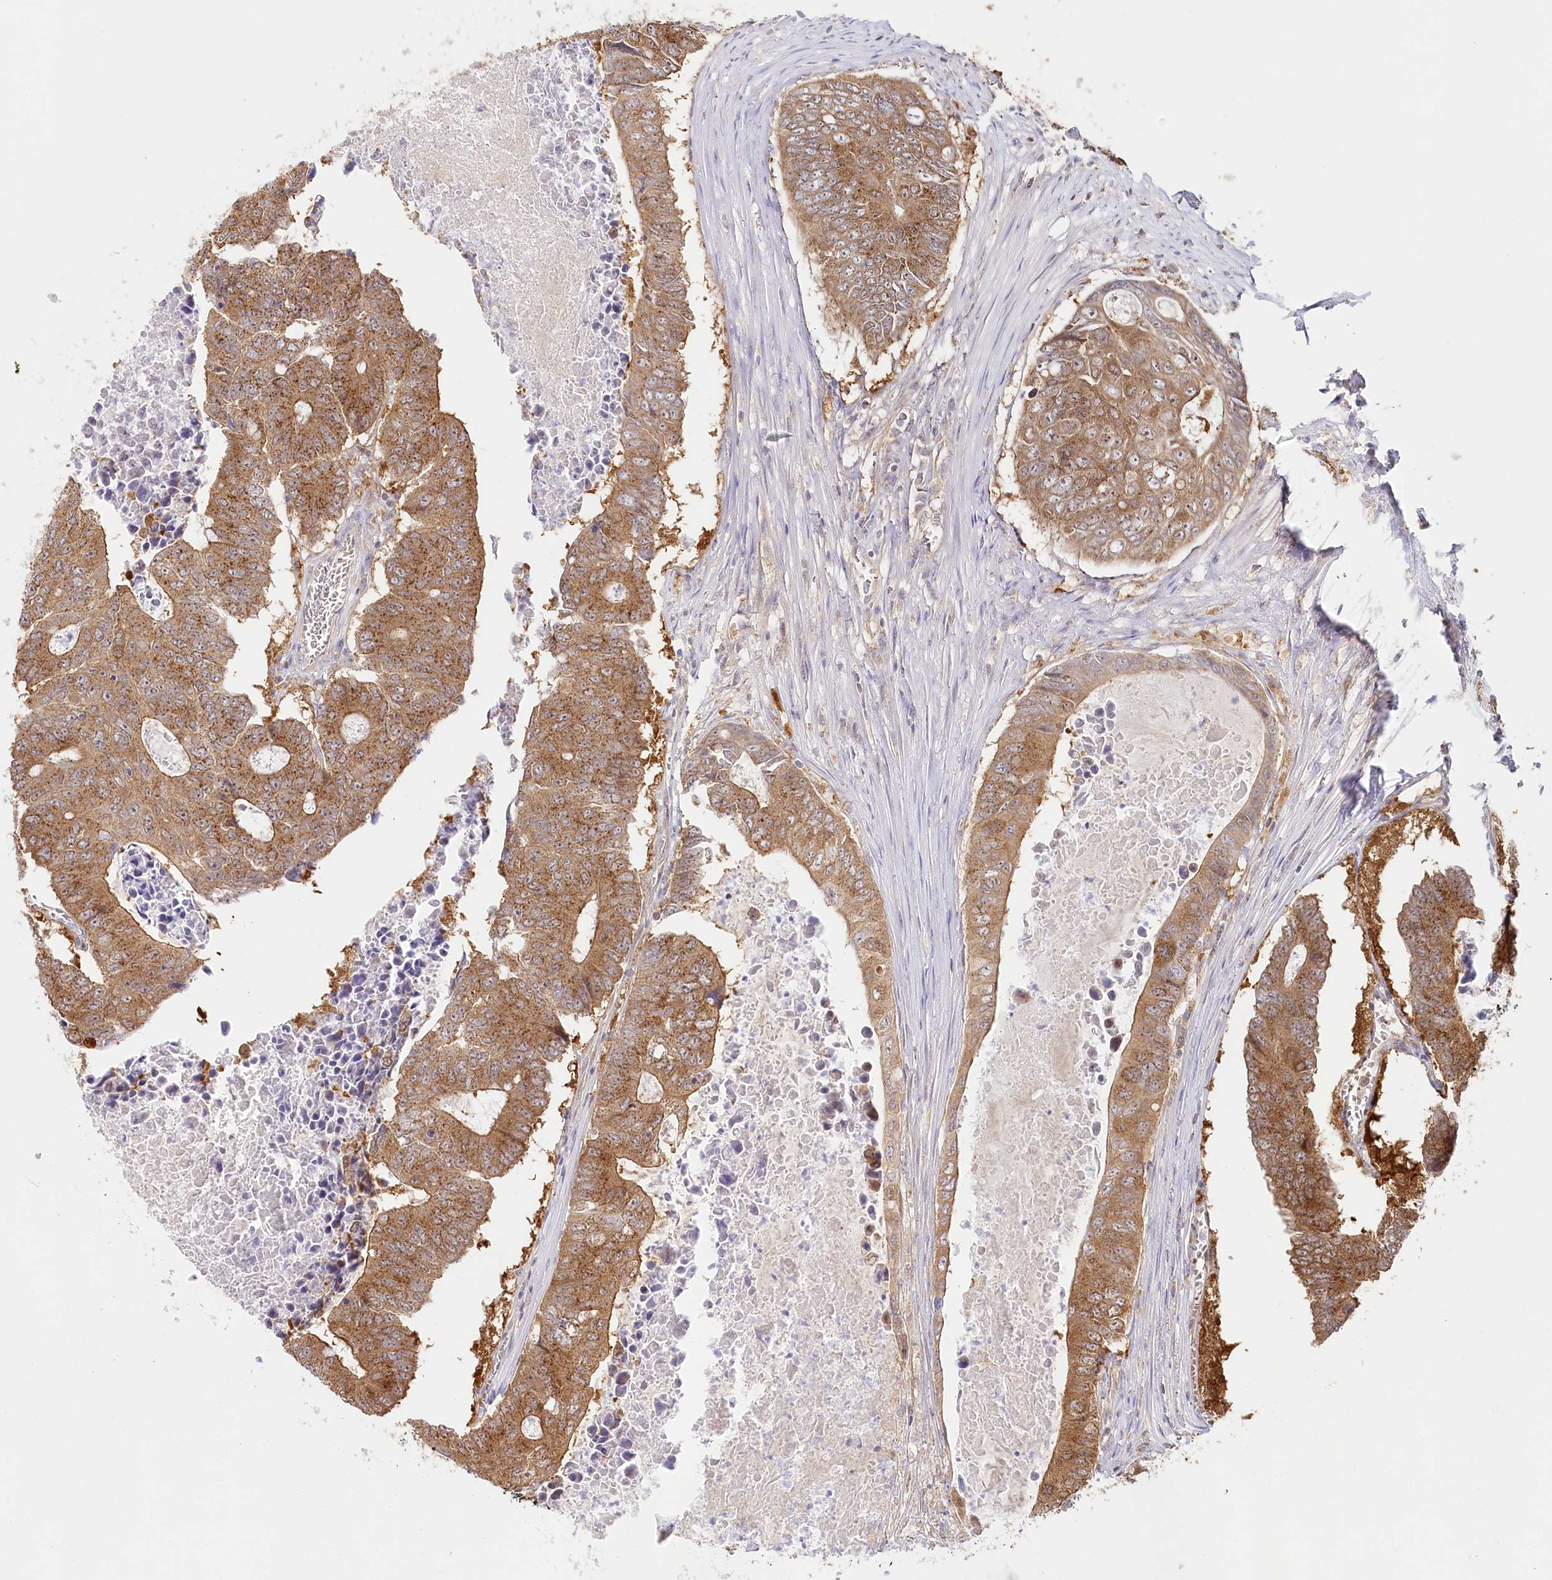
{"staining": {"intensity": "moderate", "quantity": ">75%", "location": "cytoplasmic/membranous"}, "tissue": "colorectal cancer", "cell_type": "Tumor cells", "image_type": "cancer", "snomed": [{"axis": "morphology", "description": "Adenocarcinoma, NOS"}, {"axis": "topography", "description": "Colon"}], "caption": "Immunohistochemistry micrograph of human colorectal cancer stained for a protein (brown), which demonstrates medium levels of moderate cytoplasmic/membranous expression in approximately >75% of tumor cells.", "gene": "INPP4B", "patient": {"sex": "male", "age": 87}}